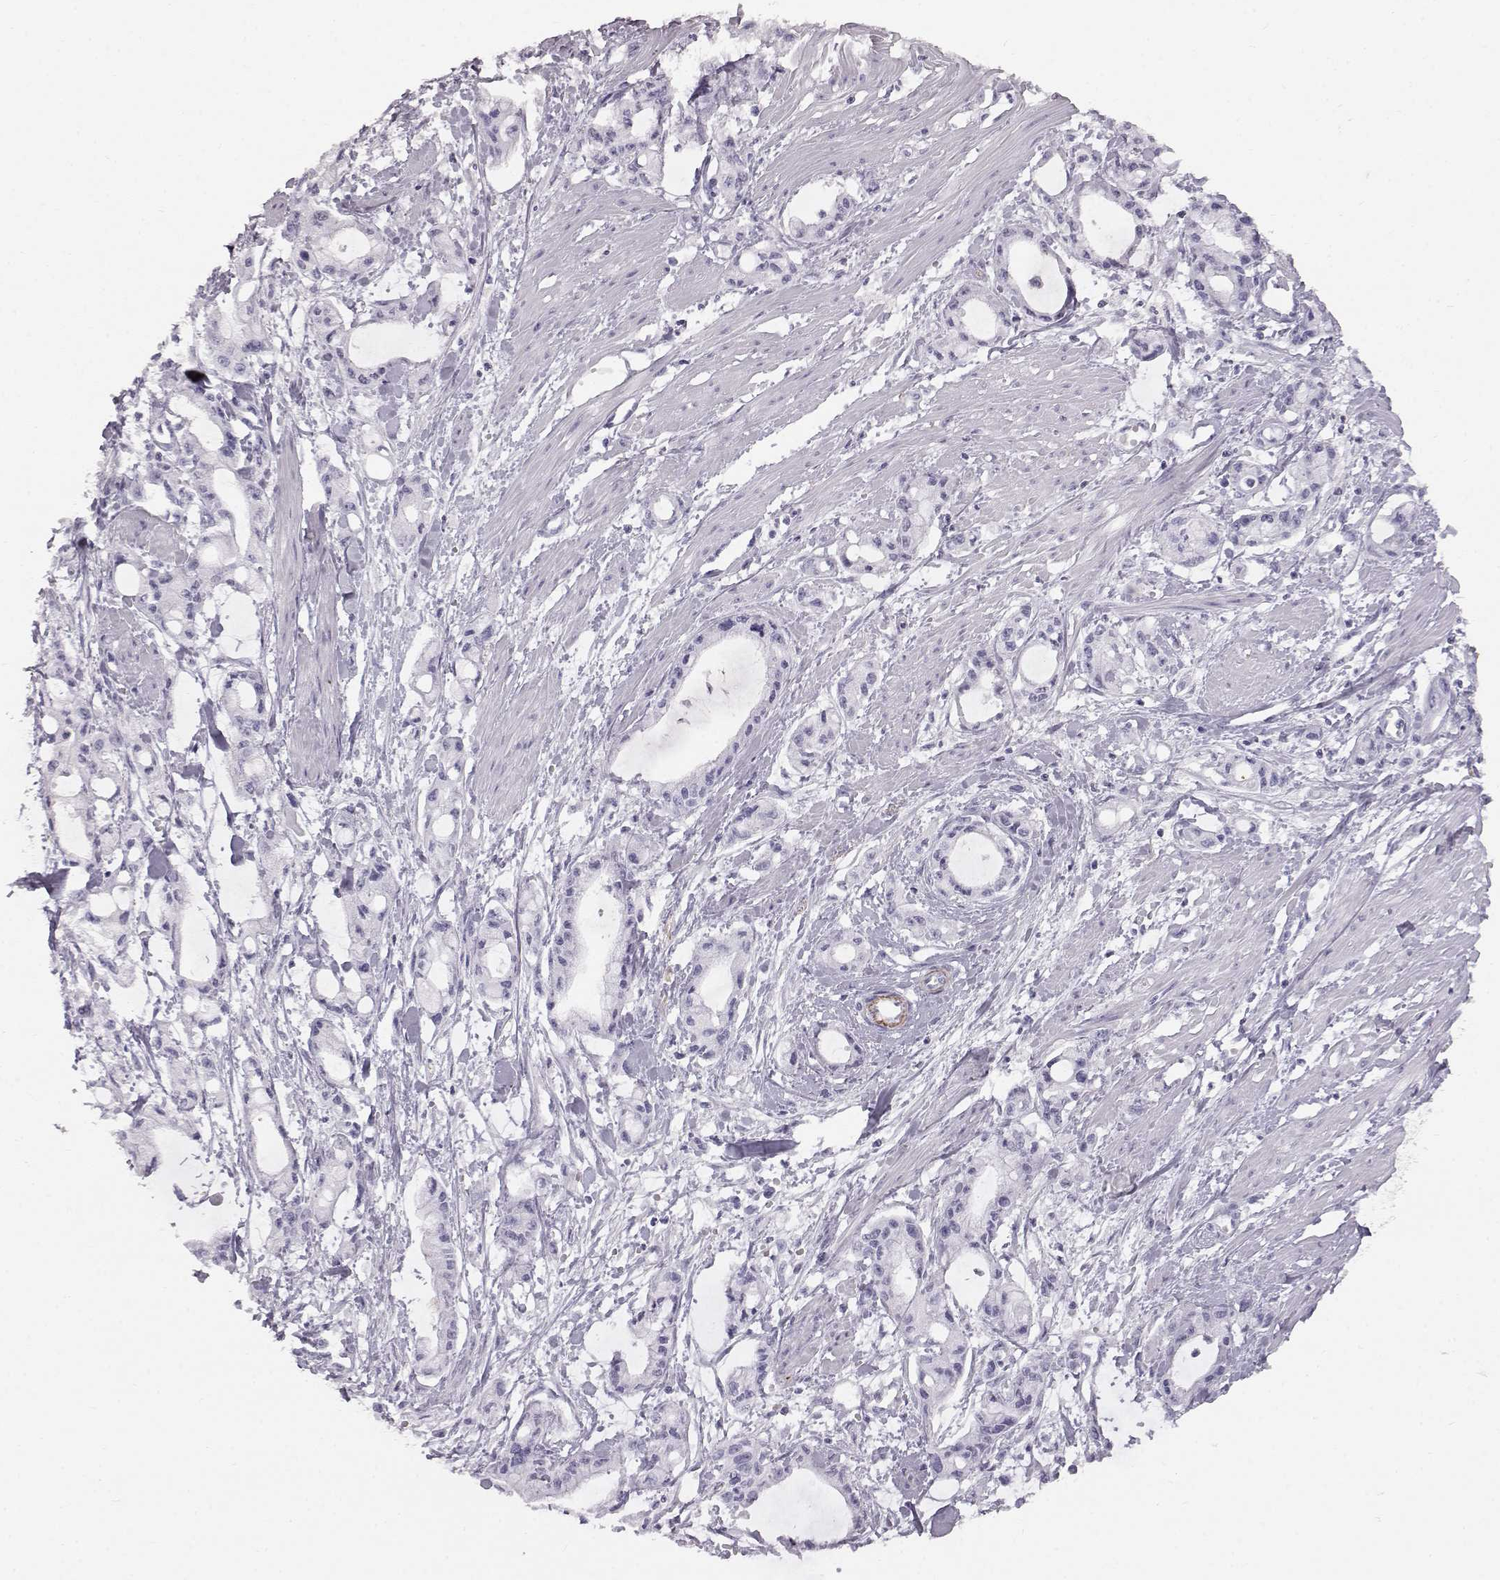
{"staining": {"intensity": "negative", "quantity": "none", "location": "none"}, "tissue": "pancreatic cancer", "cell_type": "Tumor cells", "image_type": "cancer", "snomed": [{"axis": "morphology", "description": "Adenocarcinoma, NOS"}, {"axis": "topography", "description": "Pancreas"}], "caption": "The histopathology image reveals no staining of tumor cells in adenocarcinoma (pancreatic).", "gene": "KRTAP16-1", "patient": {"sex": "male", "age": 48}}